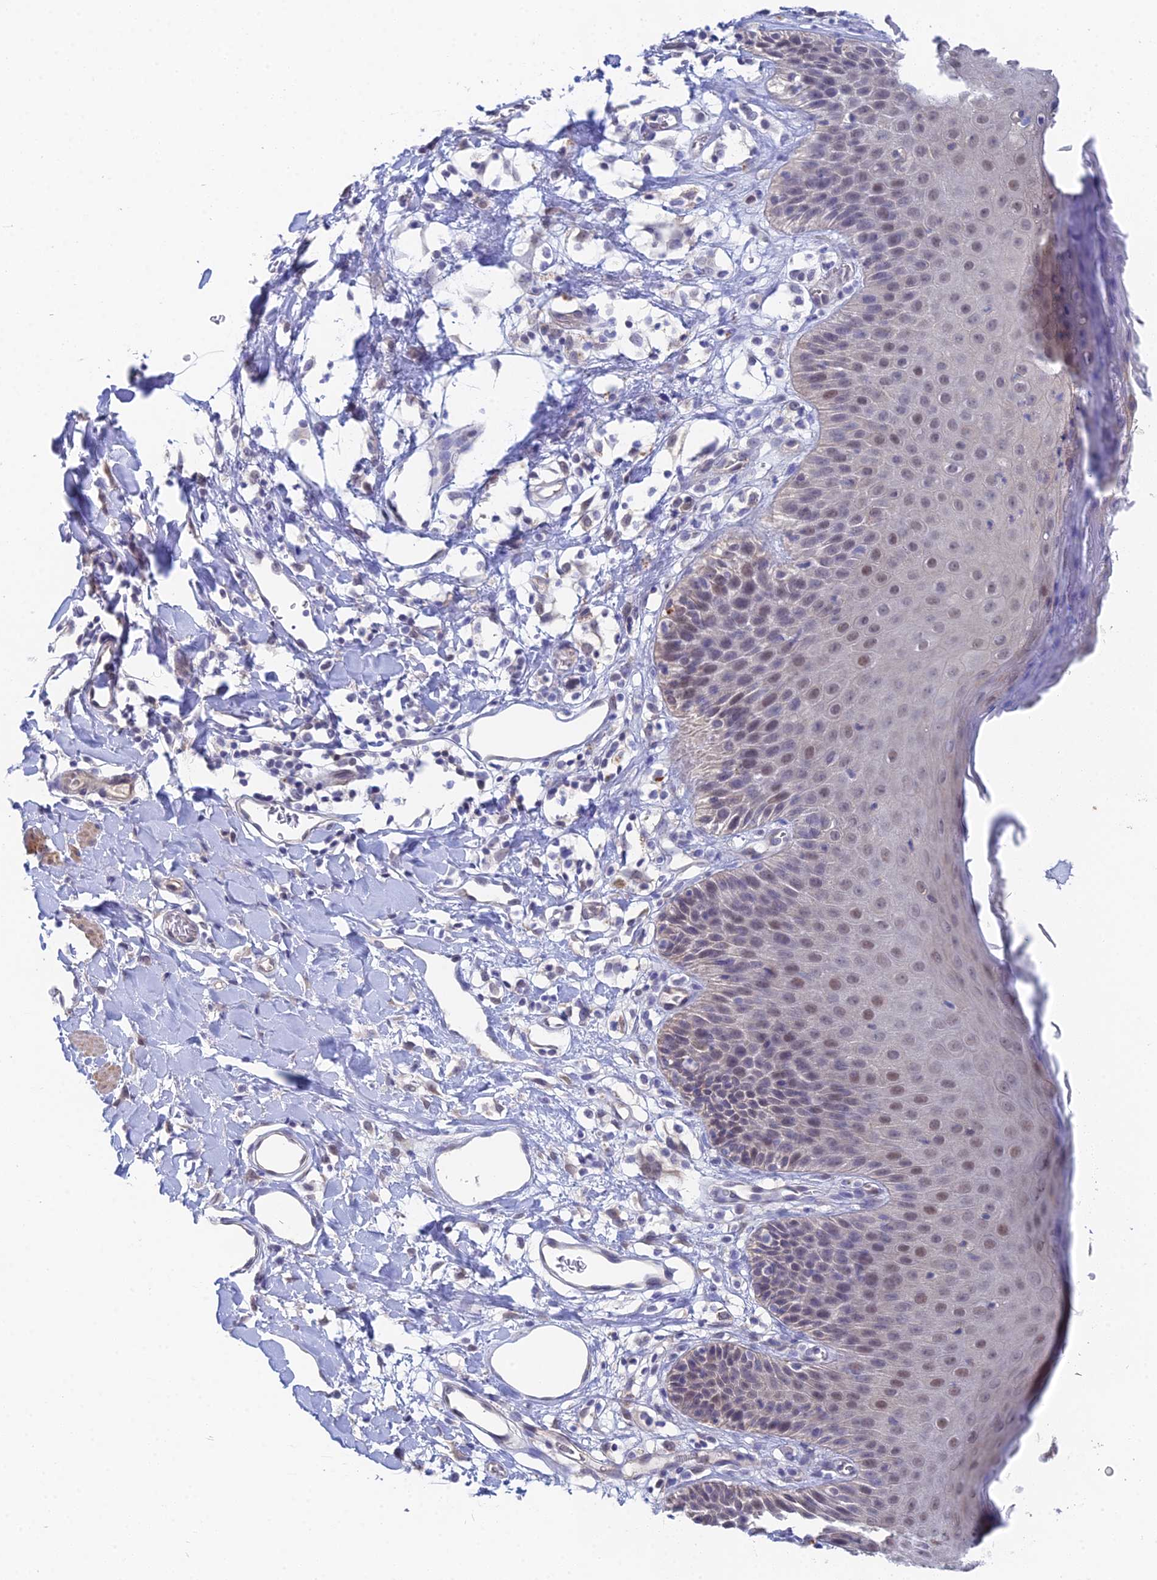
{"staining": {"intensity": "moderate", "quantity": "<25%", "location": "nuclear"}, "tissue": "skin", "cell_type": "Epidermal cells", "image_type": "normal", "snomed": [{"axis": "morphology", "description": "Normal tissue, NOS"}, {"axis": "topography", "description": "Vulva"}], "caption": "Brown immunohistochemical staining in normal human skin demonstrates moderate nuclear staining in approximately <25% of epidermal cells. (DAB (3,3'-diaminobenzidine) = brown stain, brightfield microscopy at high magnification).", "gene": "DNAH14", "patient": {"sex": "female", "age": 68}}